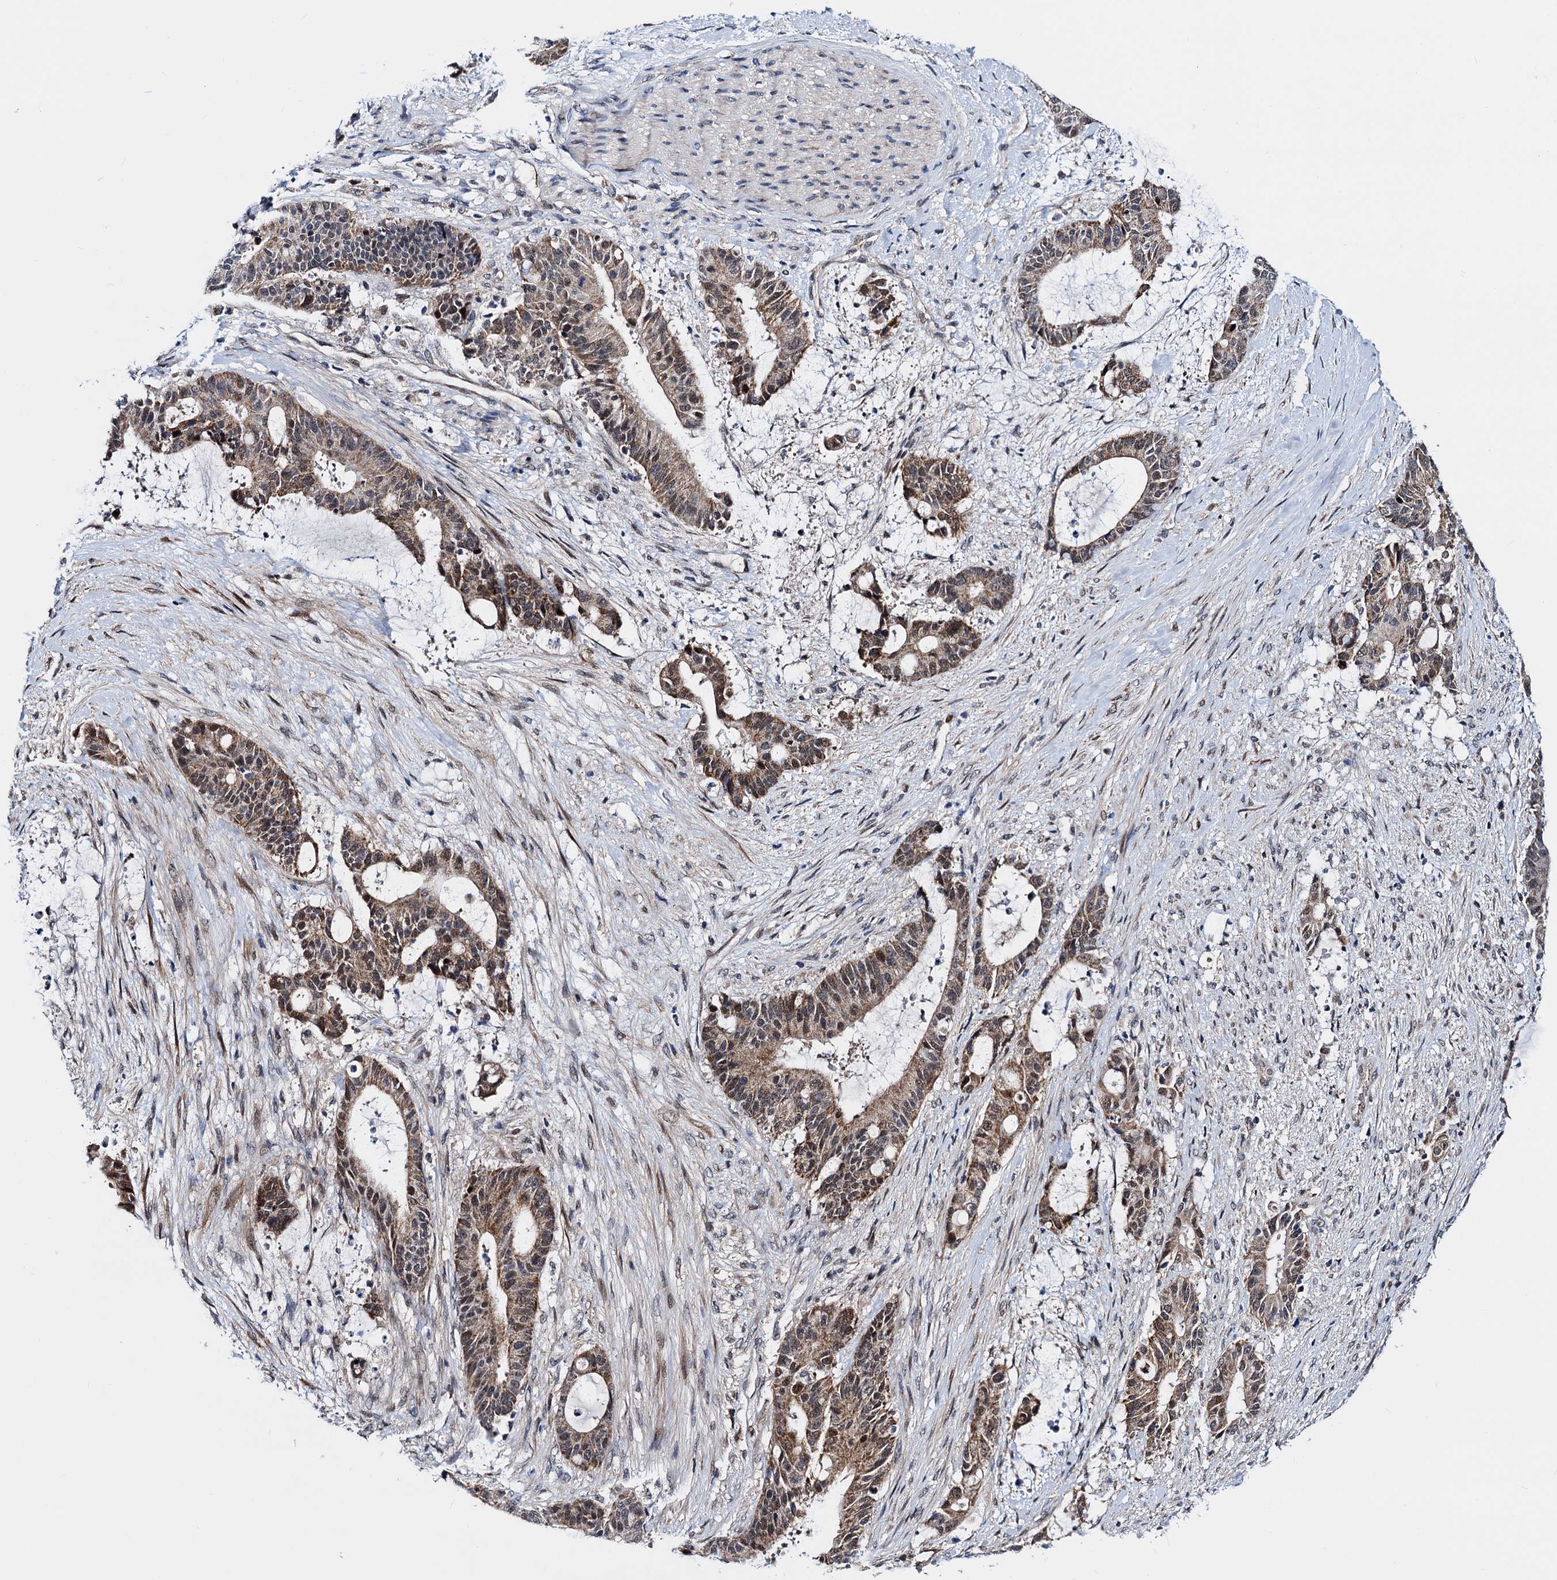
{"staining": {"intensity": "moderate", "quantity": ">75%", "location": "cytoplasmic/membranous,nuclear"}, "tissue": "liver cancer", "cell_type": "Tumor cells", "image_type": "cancer", "snomed": [{"axis": "morphology", "description": "Normal tissue, NOS"}, {"axis": "morphology", "description": "Cholangiocarcinoma"}, {"axis": "topography", "description": "Liver"}, {"axis": "topography", "description": "Peripheral nerve tissue"}], "caption": "IHC micrograph of neoplastic tissue: human liver cancer stained using immunohistochemistry (IHC) demonstrates medium levels of moderate protein expression localized specifically in the cytoplasmic/membranous and nuclear of tumor cells, appearing as a cytoplasmic/membranous and nuclear brown color.", "gene": "COA4", "patient": {"sex": "female", "age": 73}}